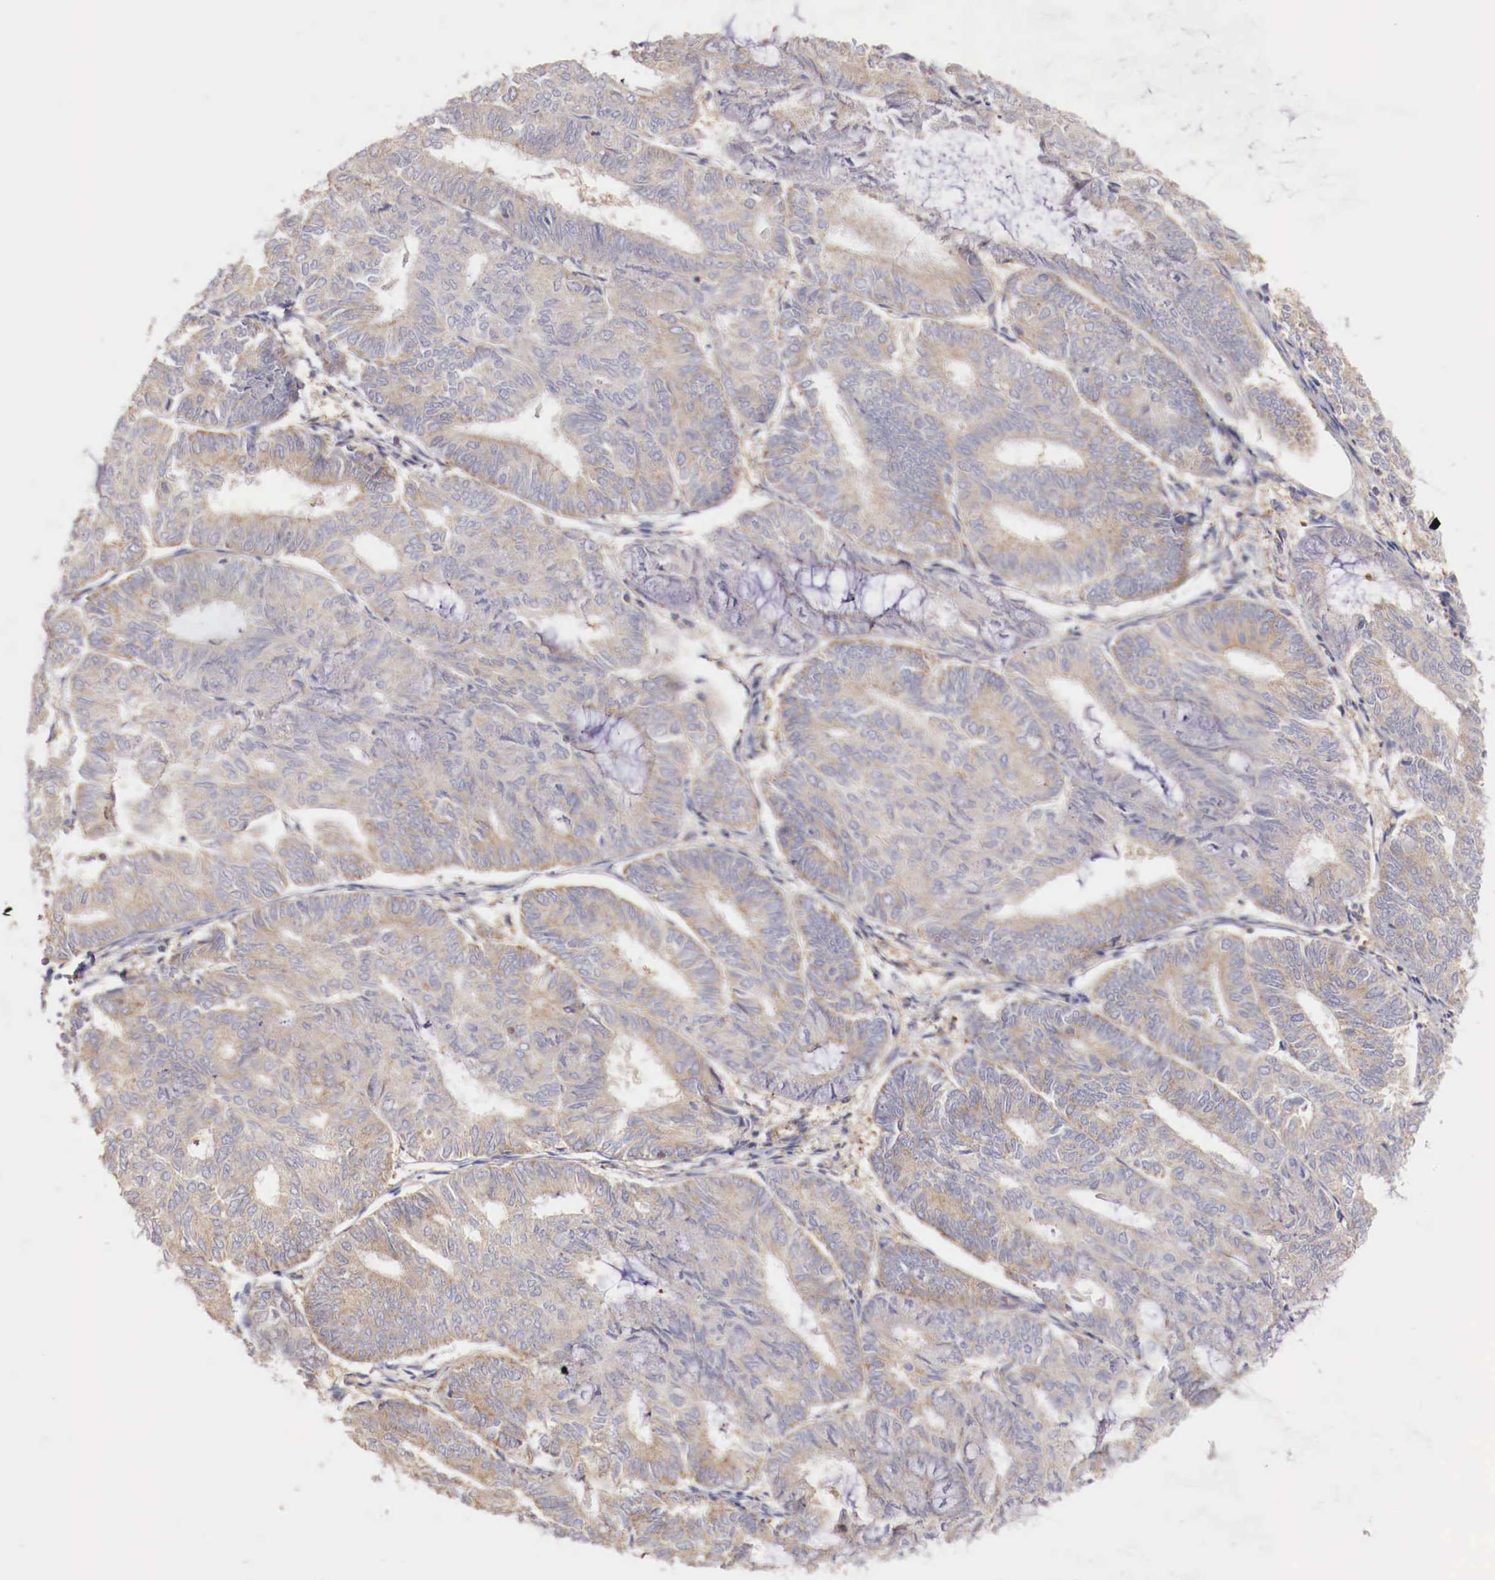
{"staining": {"intensity": "weak", "quantity": "25%-75%", "location": "cytoplasmic/membranous"}, "tissue": "endometrial cancer", "cell_type": "Tumor cells", "image_type": "cancer", "snomed": [{"axis": "morphology", "description": "Adenocarcinoma, NOS"}, {"axis": "topography", "description": "Endometrium"}], "caption": "There is low levels of weak cytoplasmic/membranous staining in tumor cells of adenocarcinoma (endometrial), as demonstrated by immunohistochemical staining (brown color).", "gene": "PITPNA", "patient": {"sex": "female", "age": 59}}